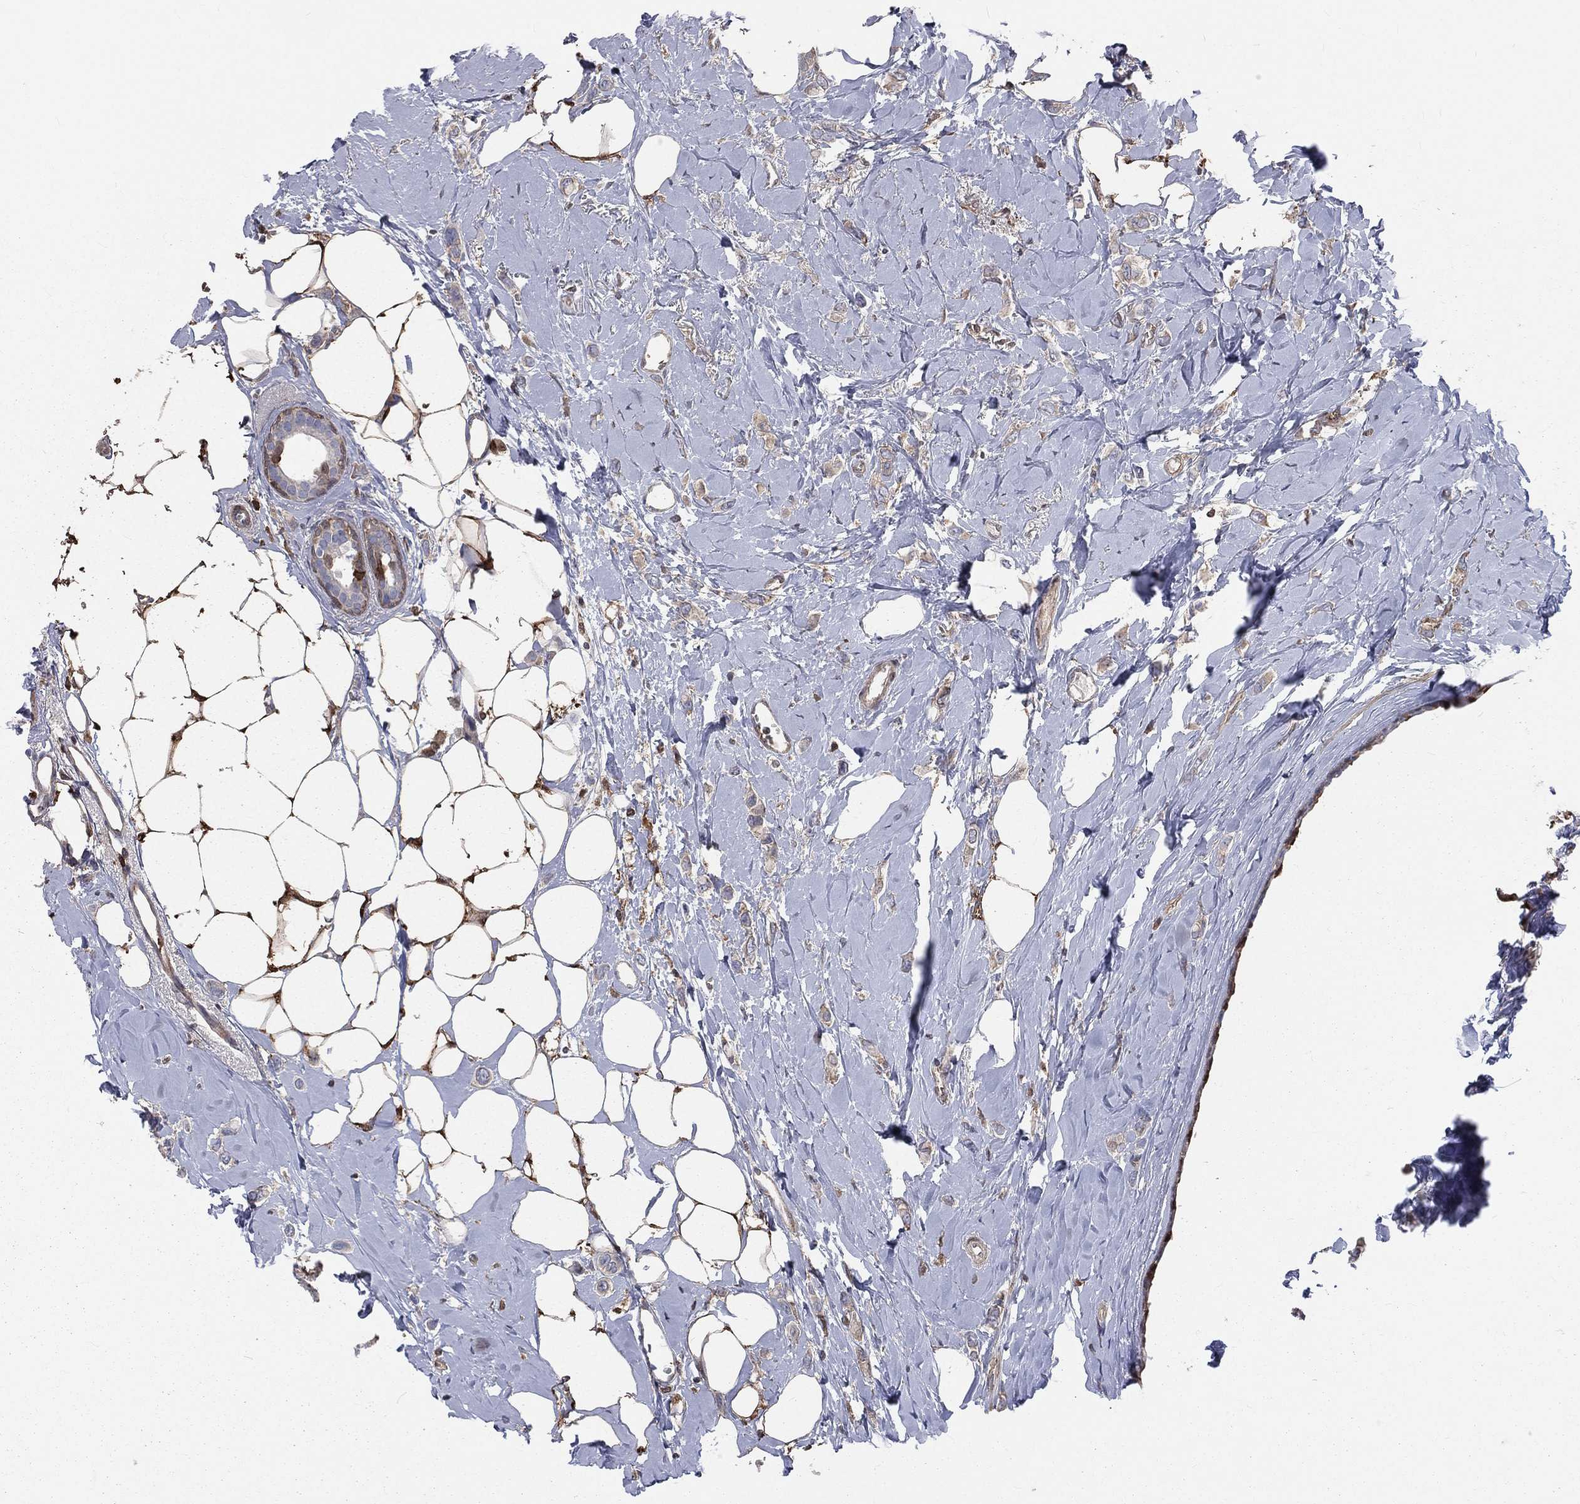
{"staining": {"intensity": "negative", "quantity": "none", "location": "none"}, "tissue": "breast cancer", "cell_type": "Tumor cells", "image_type": "cancer", "snomed": [{"axis": "morphology", "description": "Lobular carcinoma"}, {"axis": "topography", "description": "Breast"}], "caption": "DAB immunohistochemical staining of human breast cancer exhibits no significant positivity in tumor cells.", "gene": "TBC1D2", "patient": {"sex": "female", "age": 66}}